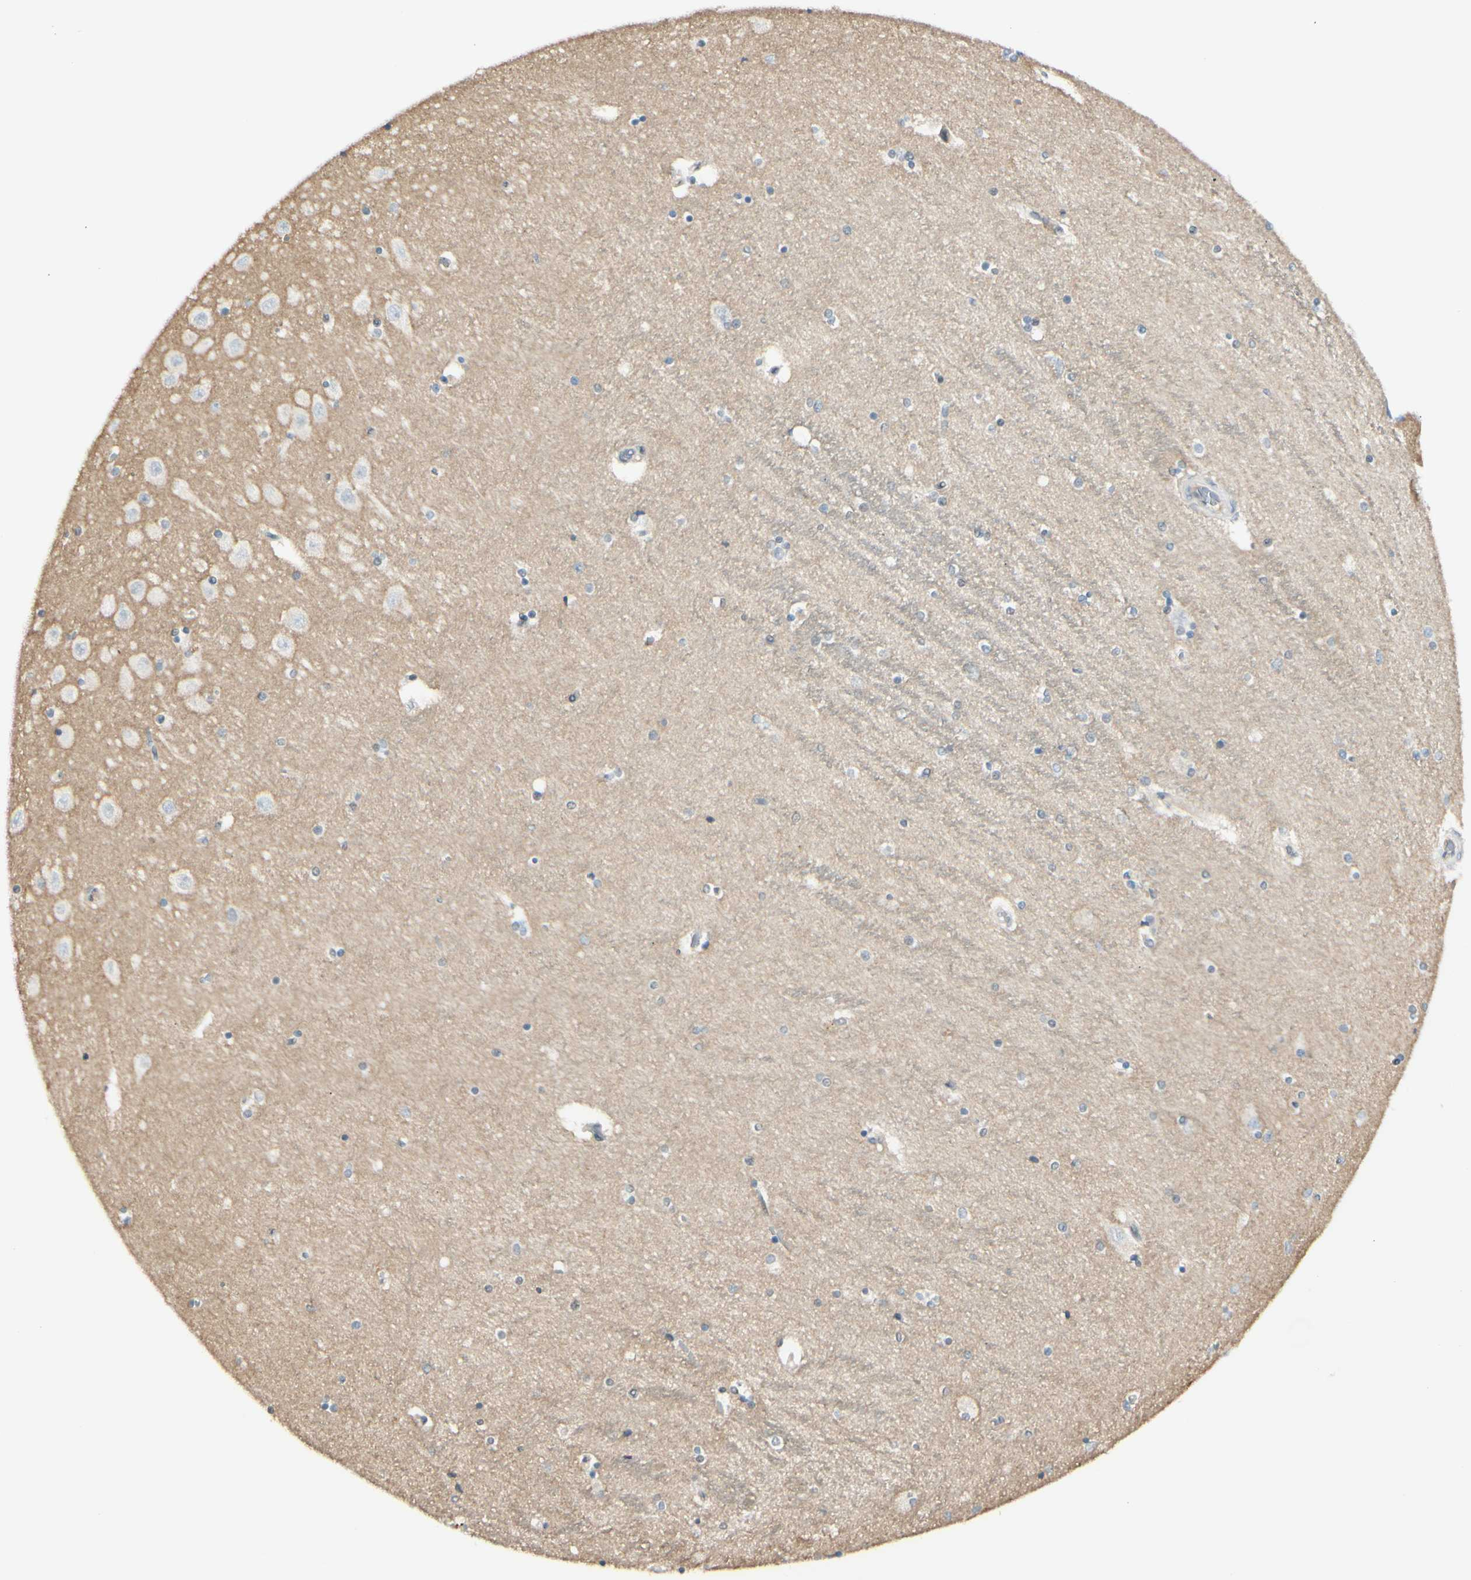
{"staining": {"intensity": "negative", "quantity": "none", "location": "none"}, "tissue": "hippocampus", "cell_type": "Glial cells", "image_type": "normal", "snomed": [{"axis": "morphology", "description": "Normal tissue, NOS"}, {"axis": "topography", "description": "Hippocampus"}], "caption": "An image of hippocampus stained for a protein exhibits no brown staining in glial cells.", "gene": "PTTG1", "patient": {"sex": "female", "age": 54}}